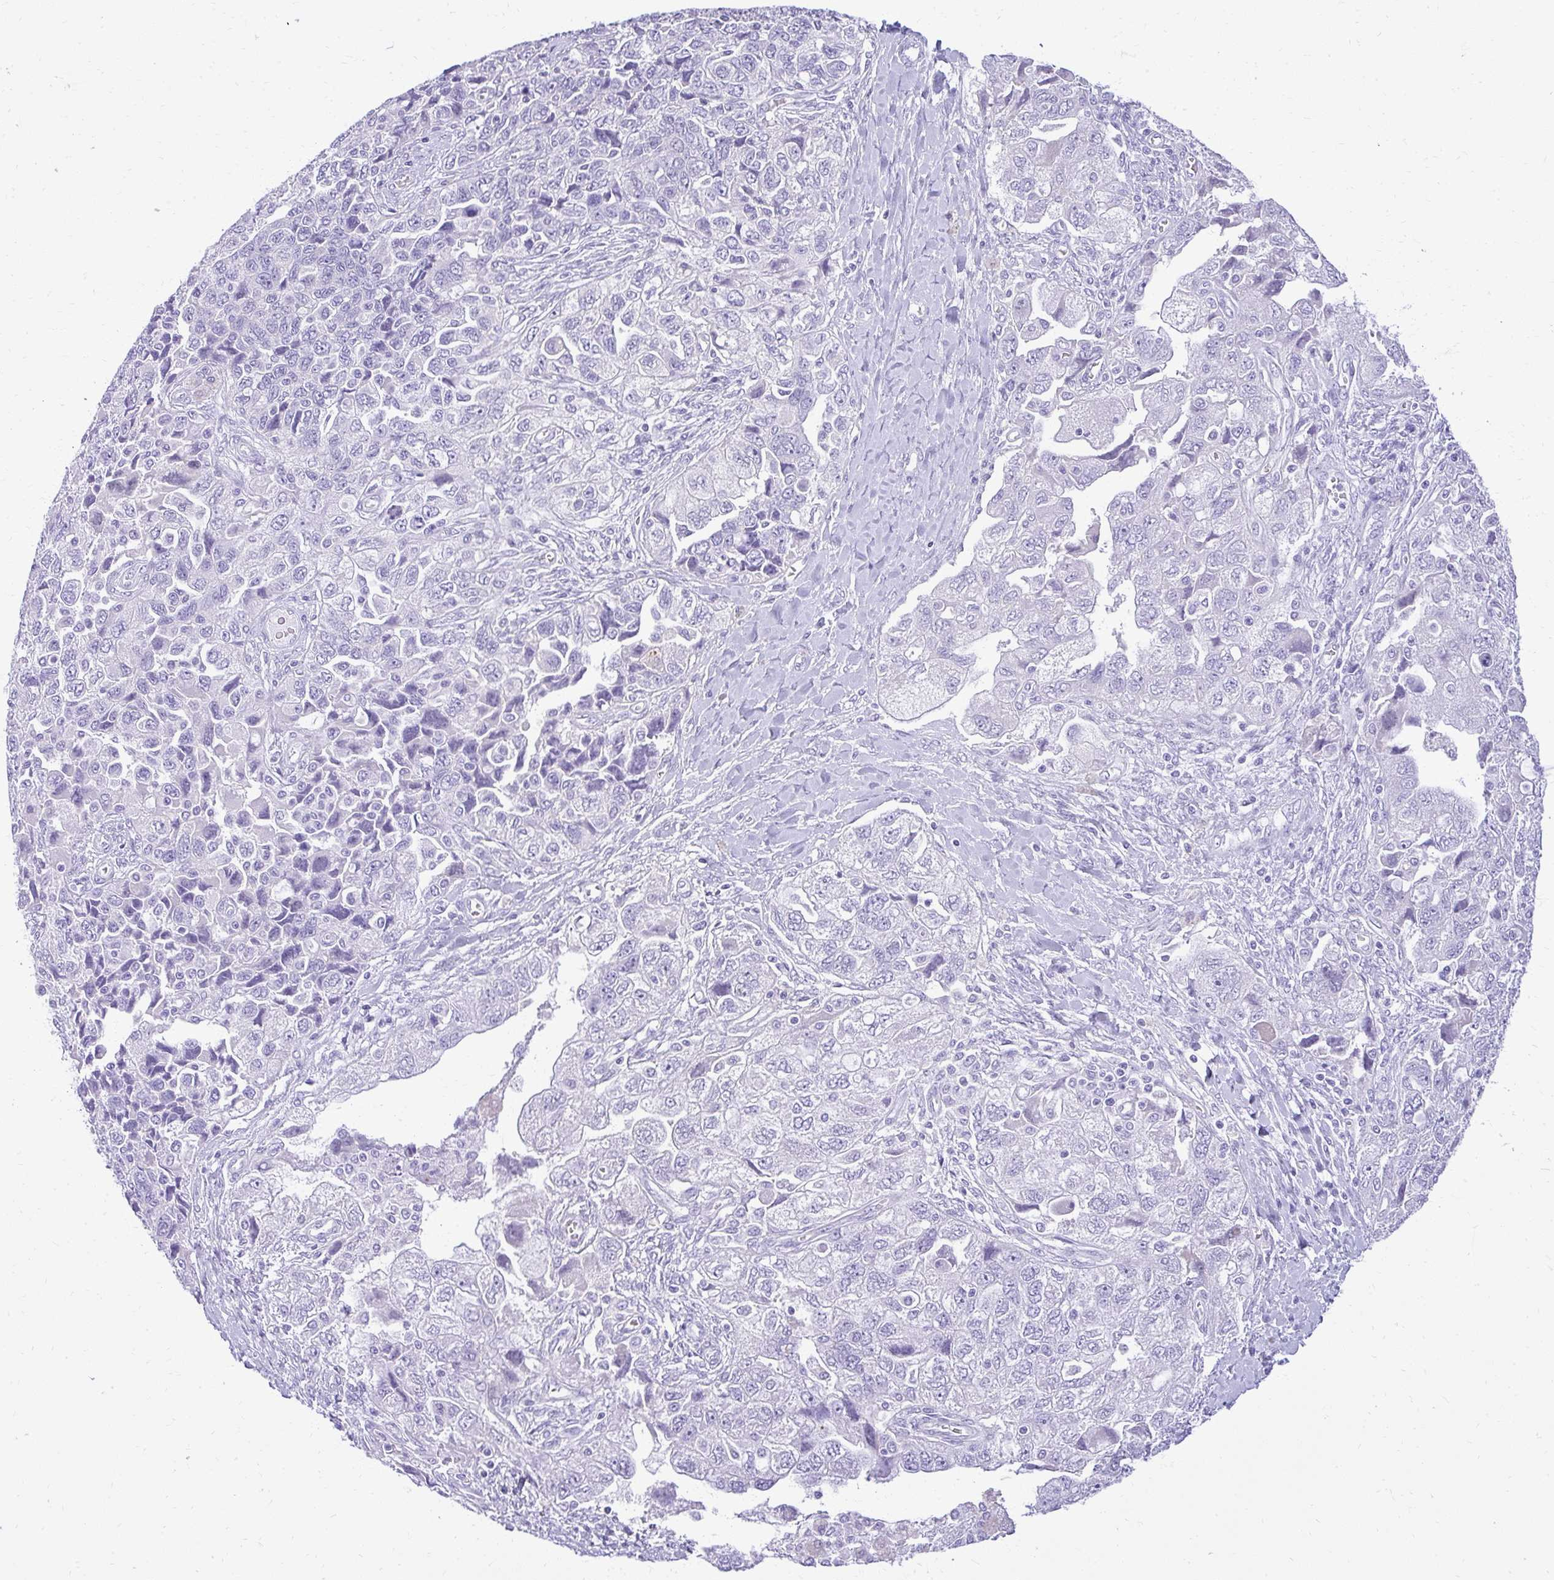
{"staining": {"intensity": "negative", "quantity": "none", "location": "none"}, "tissue": "ovarian cancer", "cell_type": "Tumor cells", "image_type": "cancer", "snomed": [{"axis": "morphology", "description": "Carcinoma, NOS"}, {"axis": "morphology", "description": "Cystadenocarcinoma, serous, NOS"}, {"axis": "topography", "description": "Ovary"}], "caption": "IHC photomicrograph of human serous cystadenocarcinoma (ovarian) stained for a protein (brown), which displays no expression in tumor cells. (DAB immunohistochemistry (IHC) with hematoxylin counter stain).", "gene": "PRAP1", "patient": {"sex": "female", "age": 69}}